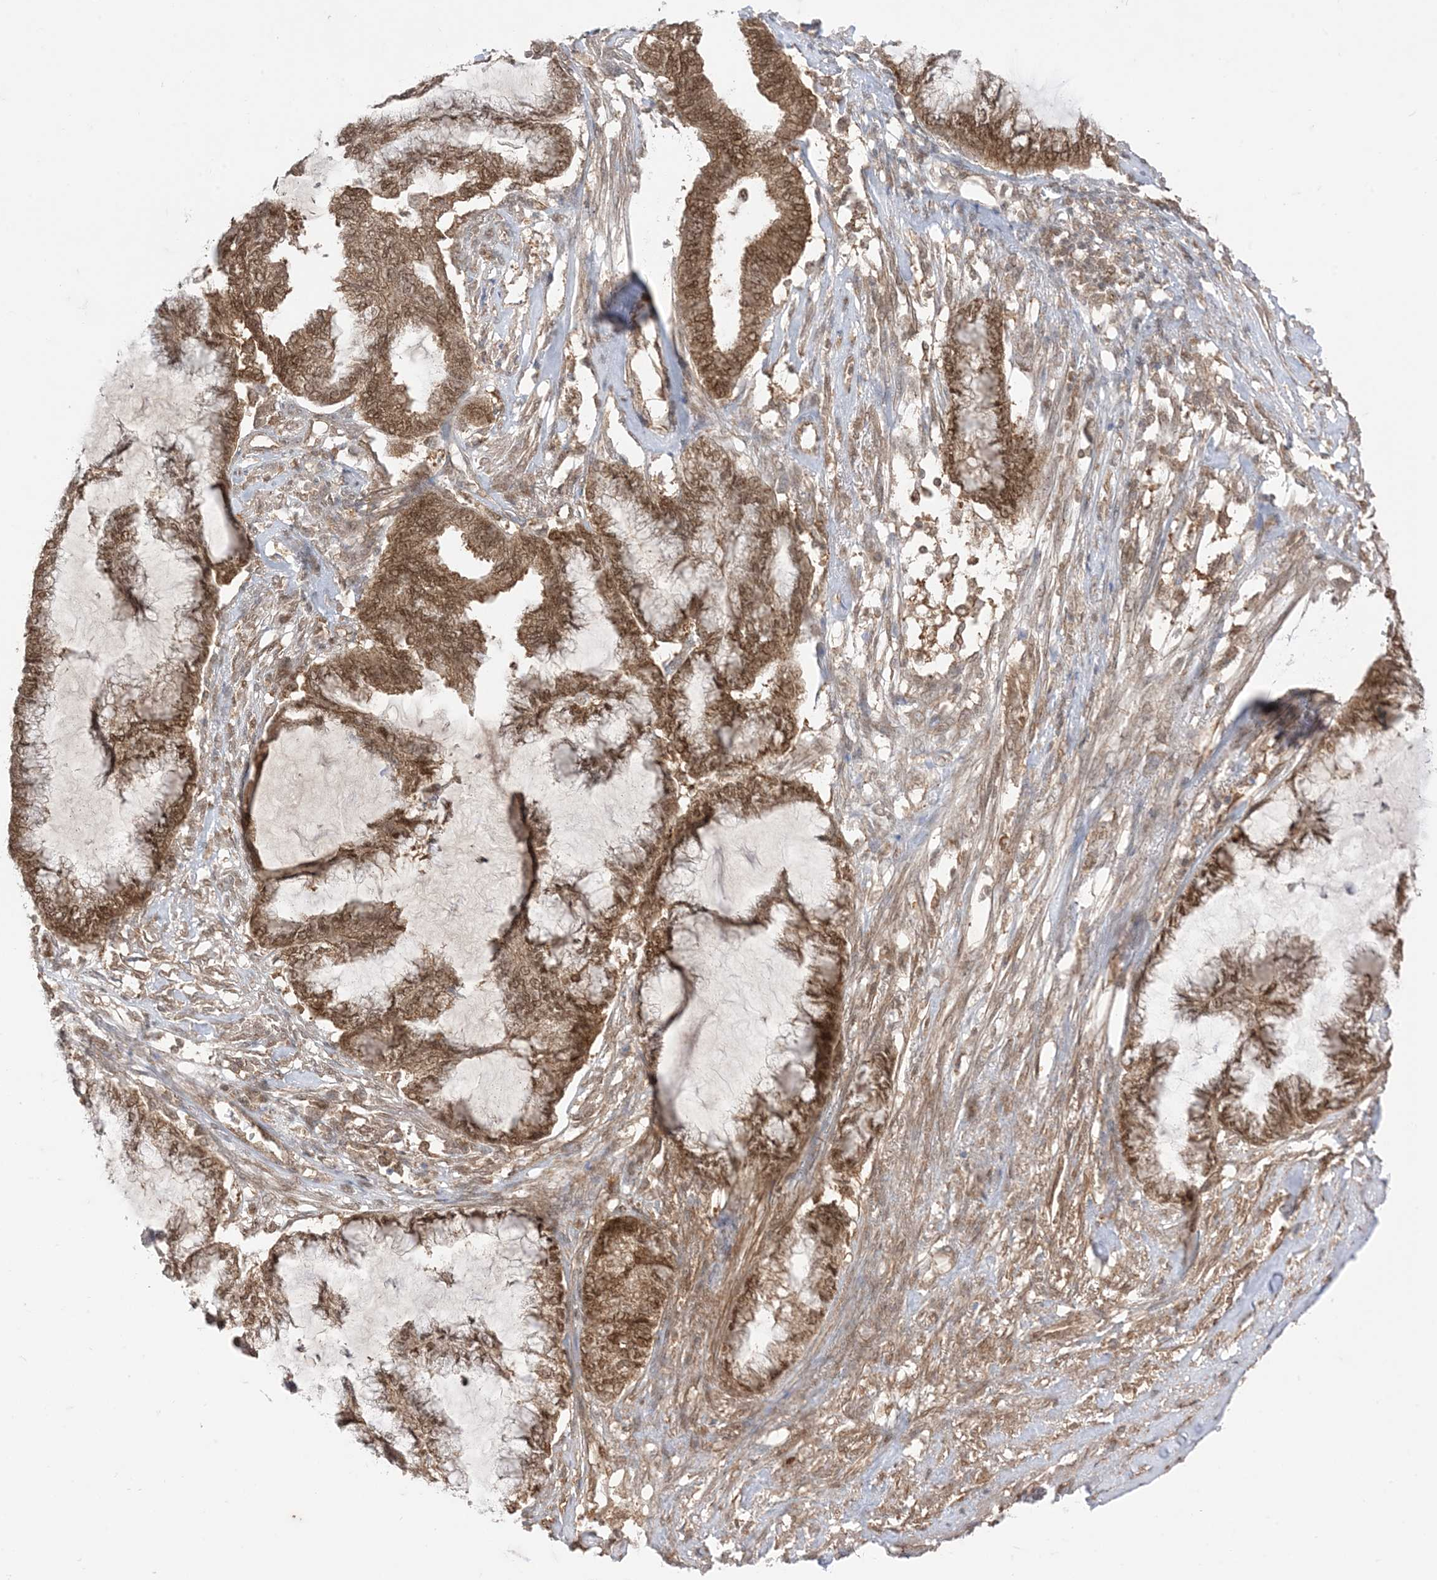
{"staining": {"intensity": "moderate", "quantity": ">75%", "location": "cytoplasmic/membranous,nuclear"}, "tissue": "endometrial cancer", "cell_type": "Tumor cells", "image_type": "cancer", "snomed": [{"axis": "morphology", "description": "Adenocarcinoma, NOS"}, {"axis": "topography", "description": "Endometrium"}], "caption": "There is medium levels of moderate cytoplasmic/membranous and nuclear positivity in tumor cells of endometrial cancer (adenocarcinoma), as demonstrated by immunohistochemical staining (brown color).", "gene": "PTPA", "patient": {"sex": "female", "age": 86}}